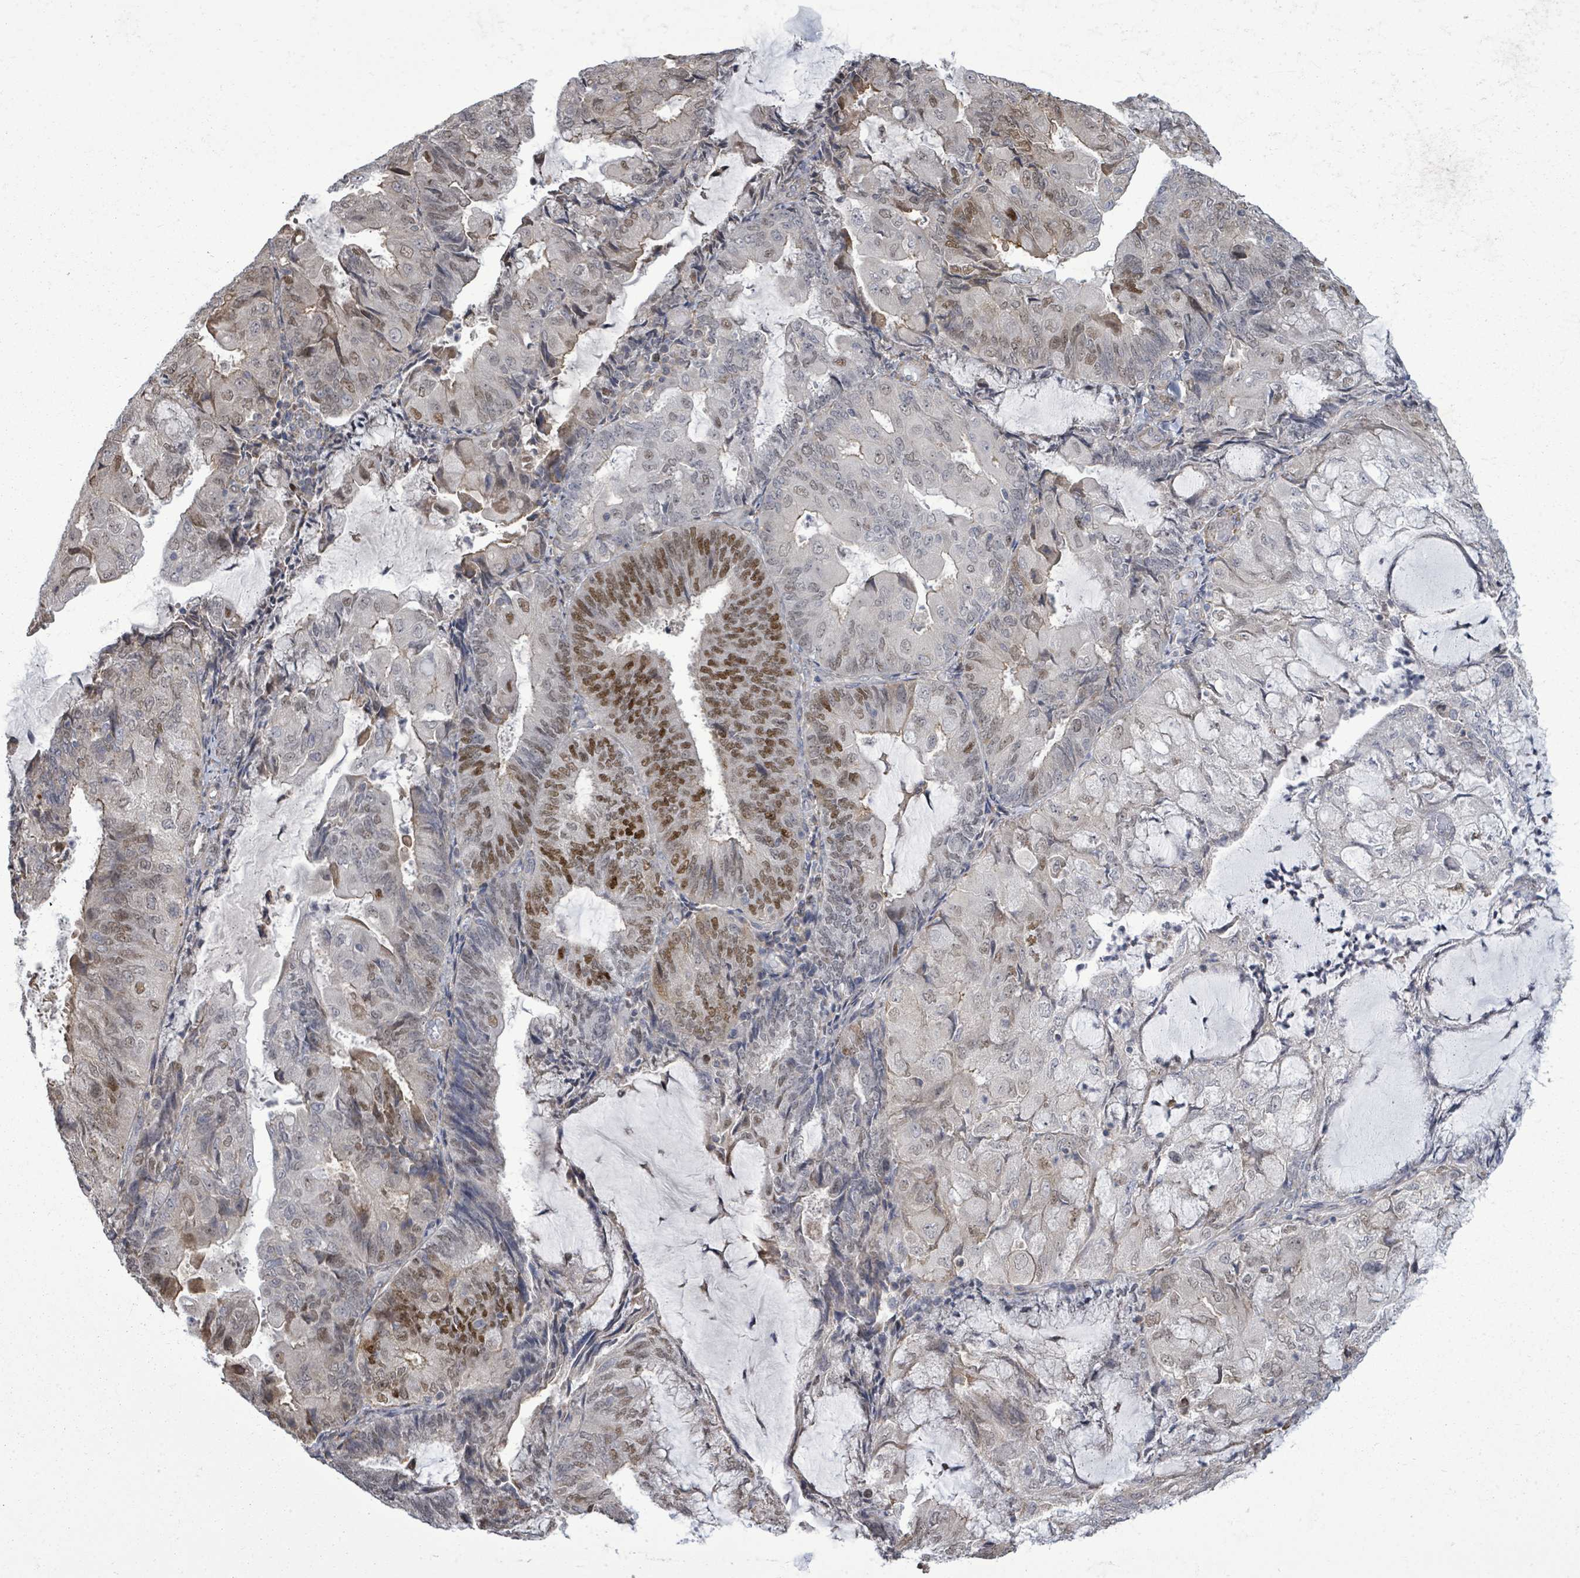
{"staining": {"intensity": "moderate", "quantity": "25%-75%", "location": "nuclear"}, "tissue": "endometrial cancer", "cell_type": "Tumor cells", "image_type": "cancer", "snomed": [{"axis": "morphology", "description": "Adenocarcinoma, NOS"}, {"axis": "topography", "description": "Endometrium"}], "caption": "About 25%-75% of tumor cells in human endometrial cancer (adenocarcinoma) demonstrate moderate nuclear protein staining as visualized by brown immunohistochemical staining.", "gene": "PAPSS1", "patient": {"sex": "female", "age": 81}}